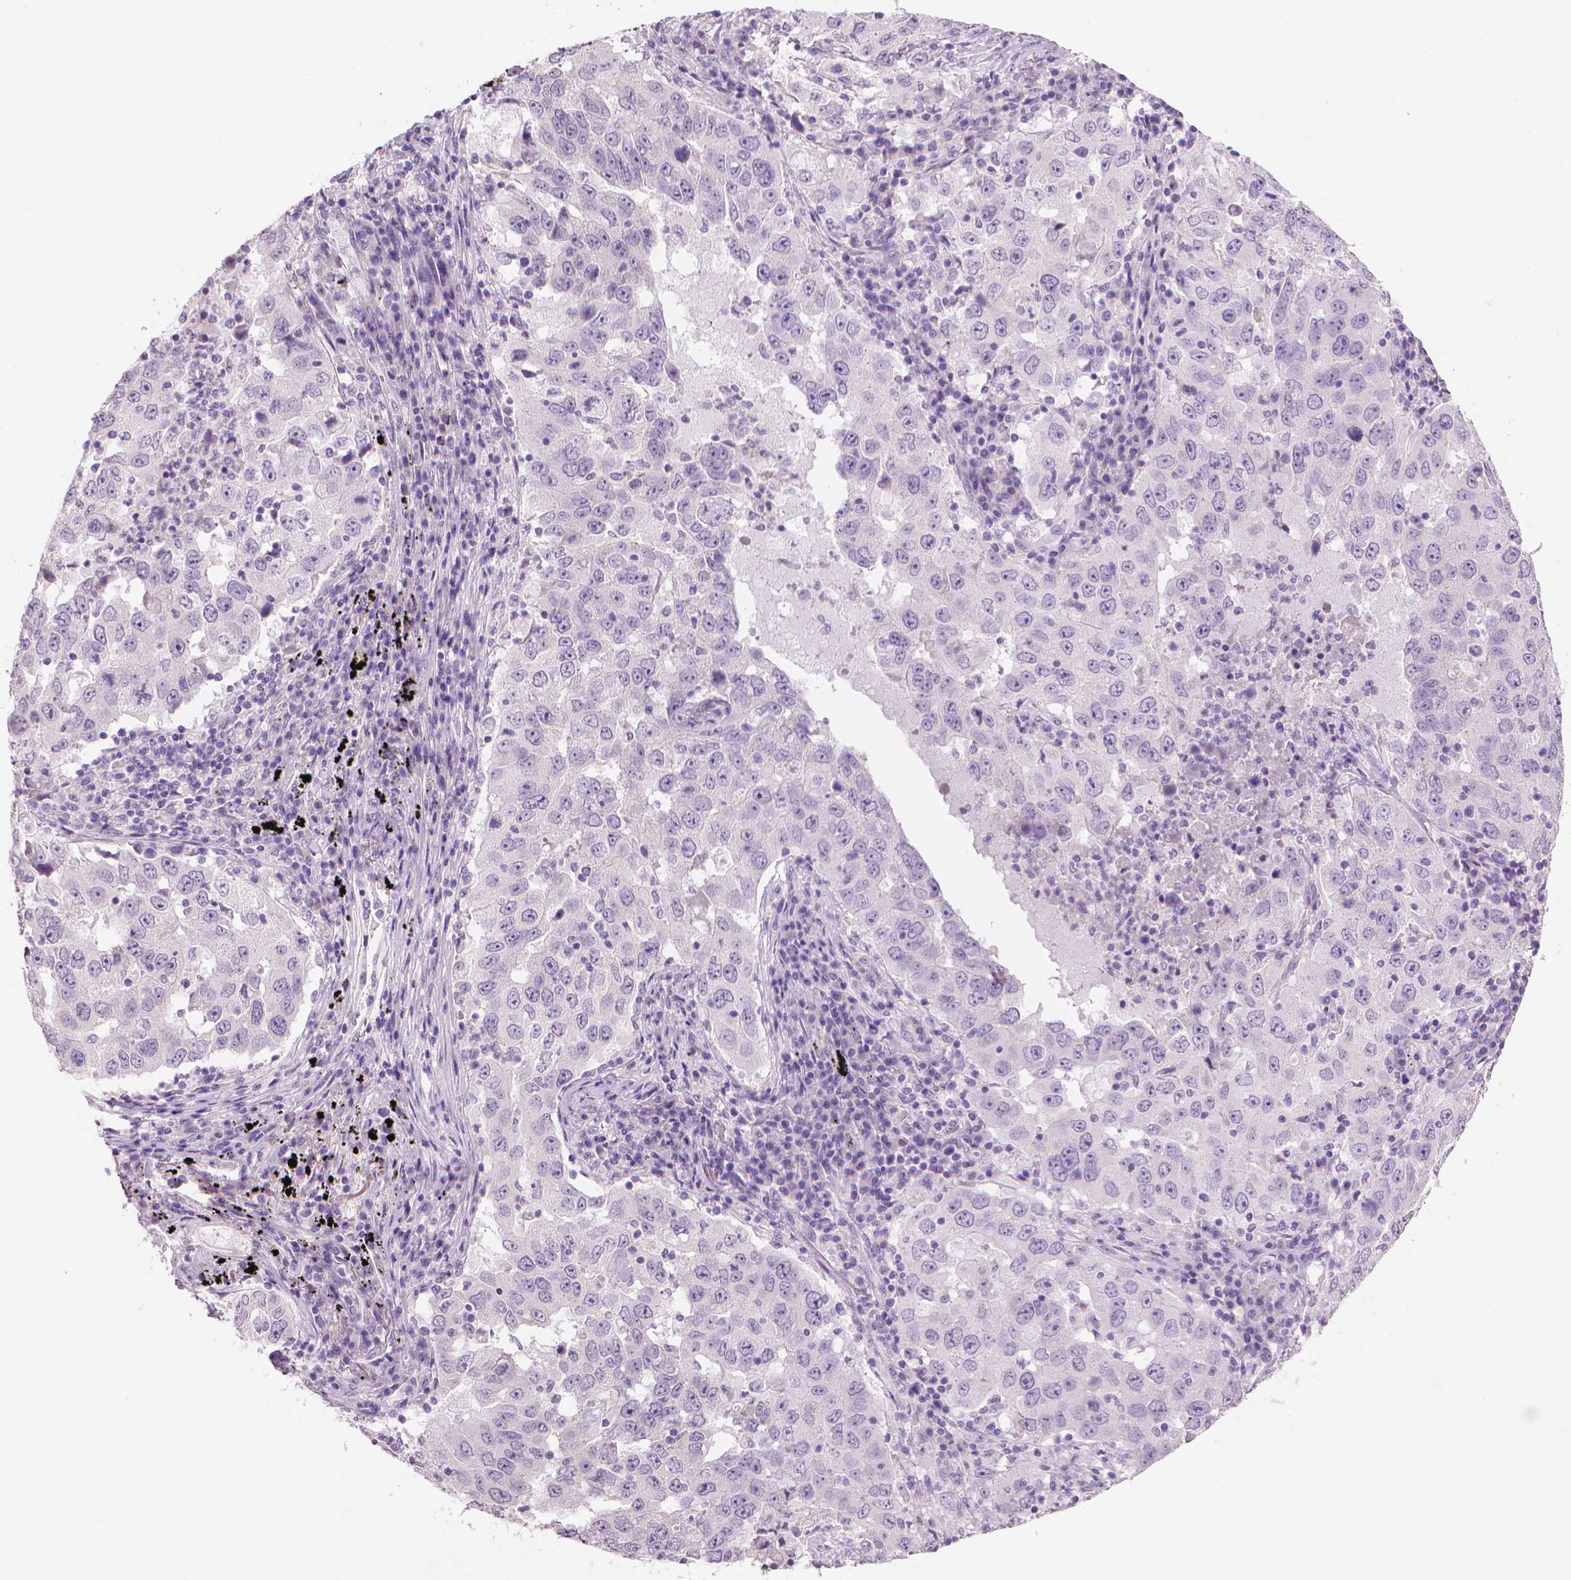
{"staining": {"intensity": "negative", "quantity": "none", "location": "none"}, "tissue": "lung cancer", "cell_type": "Tumor cells", "image_type": "cancer", "snomed": [{"axis": "morphology", "description": "Adenocarcinoma, NOS"}, {"axis": "topography", "description": "Lung"}], "caption": "A photomicrograph of lung cancer stained for a protein shows no brown staining in tumor cells. The staining is performed using DAB brown chromogen with nuclei counter-stained in using hematoxylin.", "gene": "MLANA", "patient": {"sex": "male", "age": 73}}